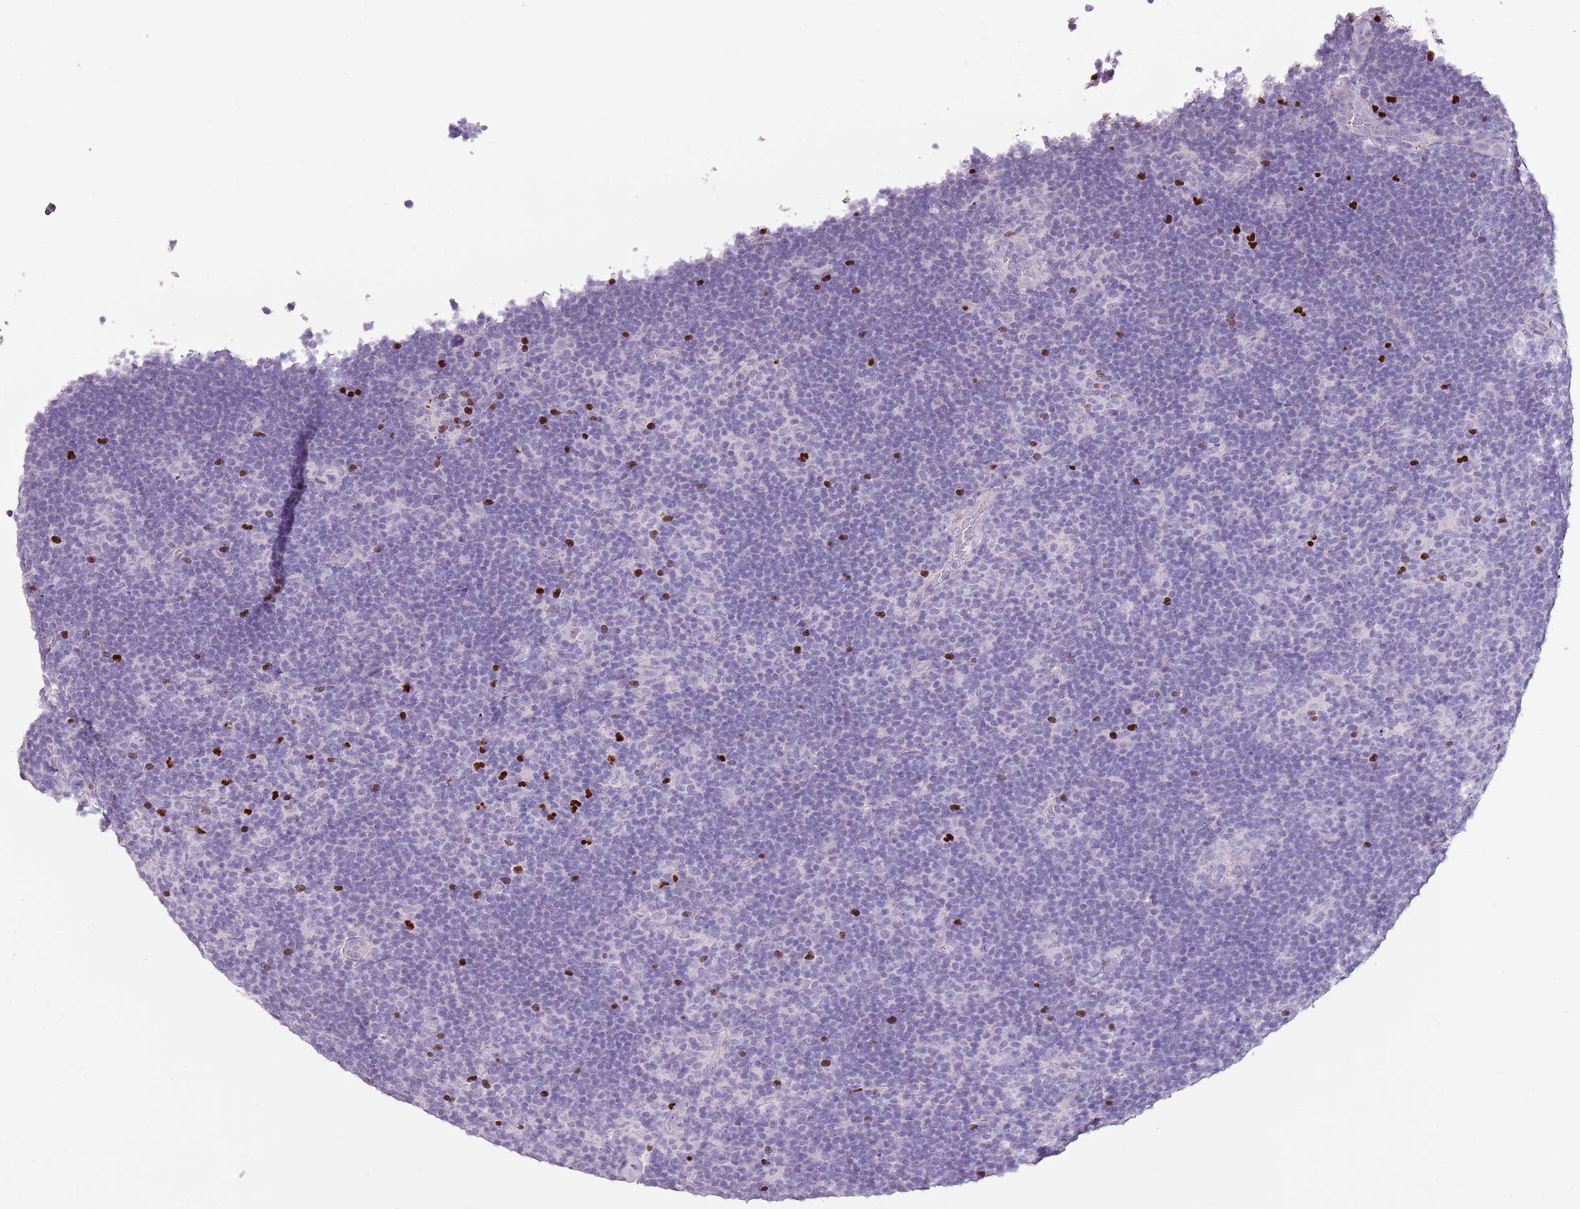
{"staining": {"intensity": "negative", "quantity": "none", "location": "none"}, "tissue": "lymphoma", "cell_type": "Tumor cells", "image_type": "cancer", "snomed": [{"axis": "morphology", "description": "Hodgkin's disease, NOS"}, {"axis": "topography", "description": "Lymph node"}], "caption": "This is an IHC micrograph of human Hodgkin's disease. There is no positivity in tumor cells.", "gene": "CELF6", "patient": {"sex": "female", "age": 57}}